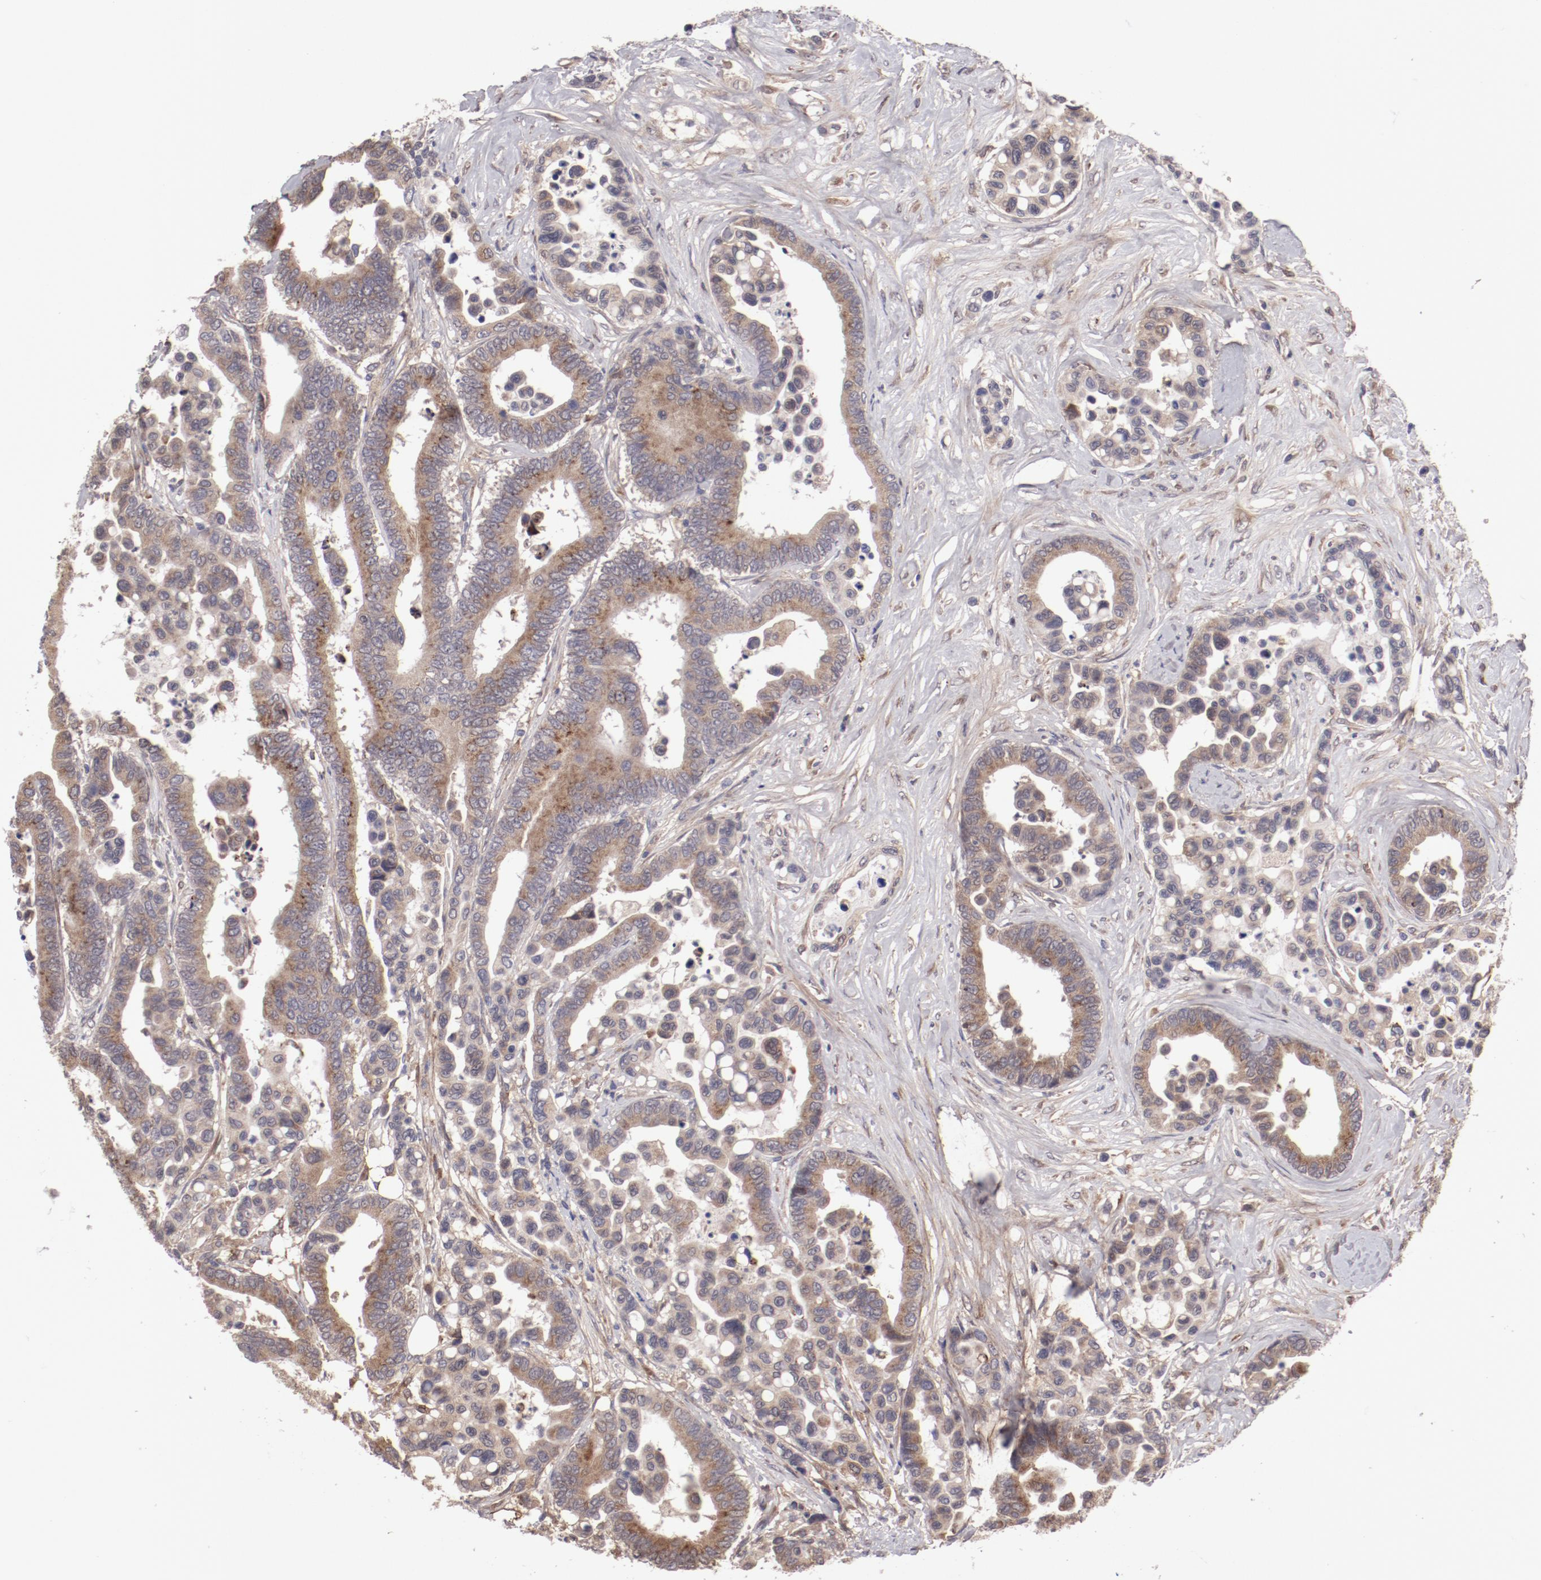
{"staining": {"intensity": "weak", "quantity": ">75%", "location": "cytoplasmic/membranous"}, "tissue": "colorectal cancer", "cell_type": "Tumor cells", "image_type": "cancer", "snomed": [{"axis": "morphology", "description": "Adenocarcinoma, NOS"}, {"axis": "topography", "description": "Colon"}], "caption": "Protein expression analysis of adenocarcinoma (colorectal) displays weak cytoplasmic/membranous positivity in approximately >75% of tumor cells.", "gene": "IL12A", "patient": {"sex": "male", "age": 82}}